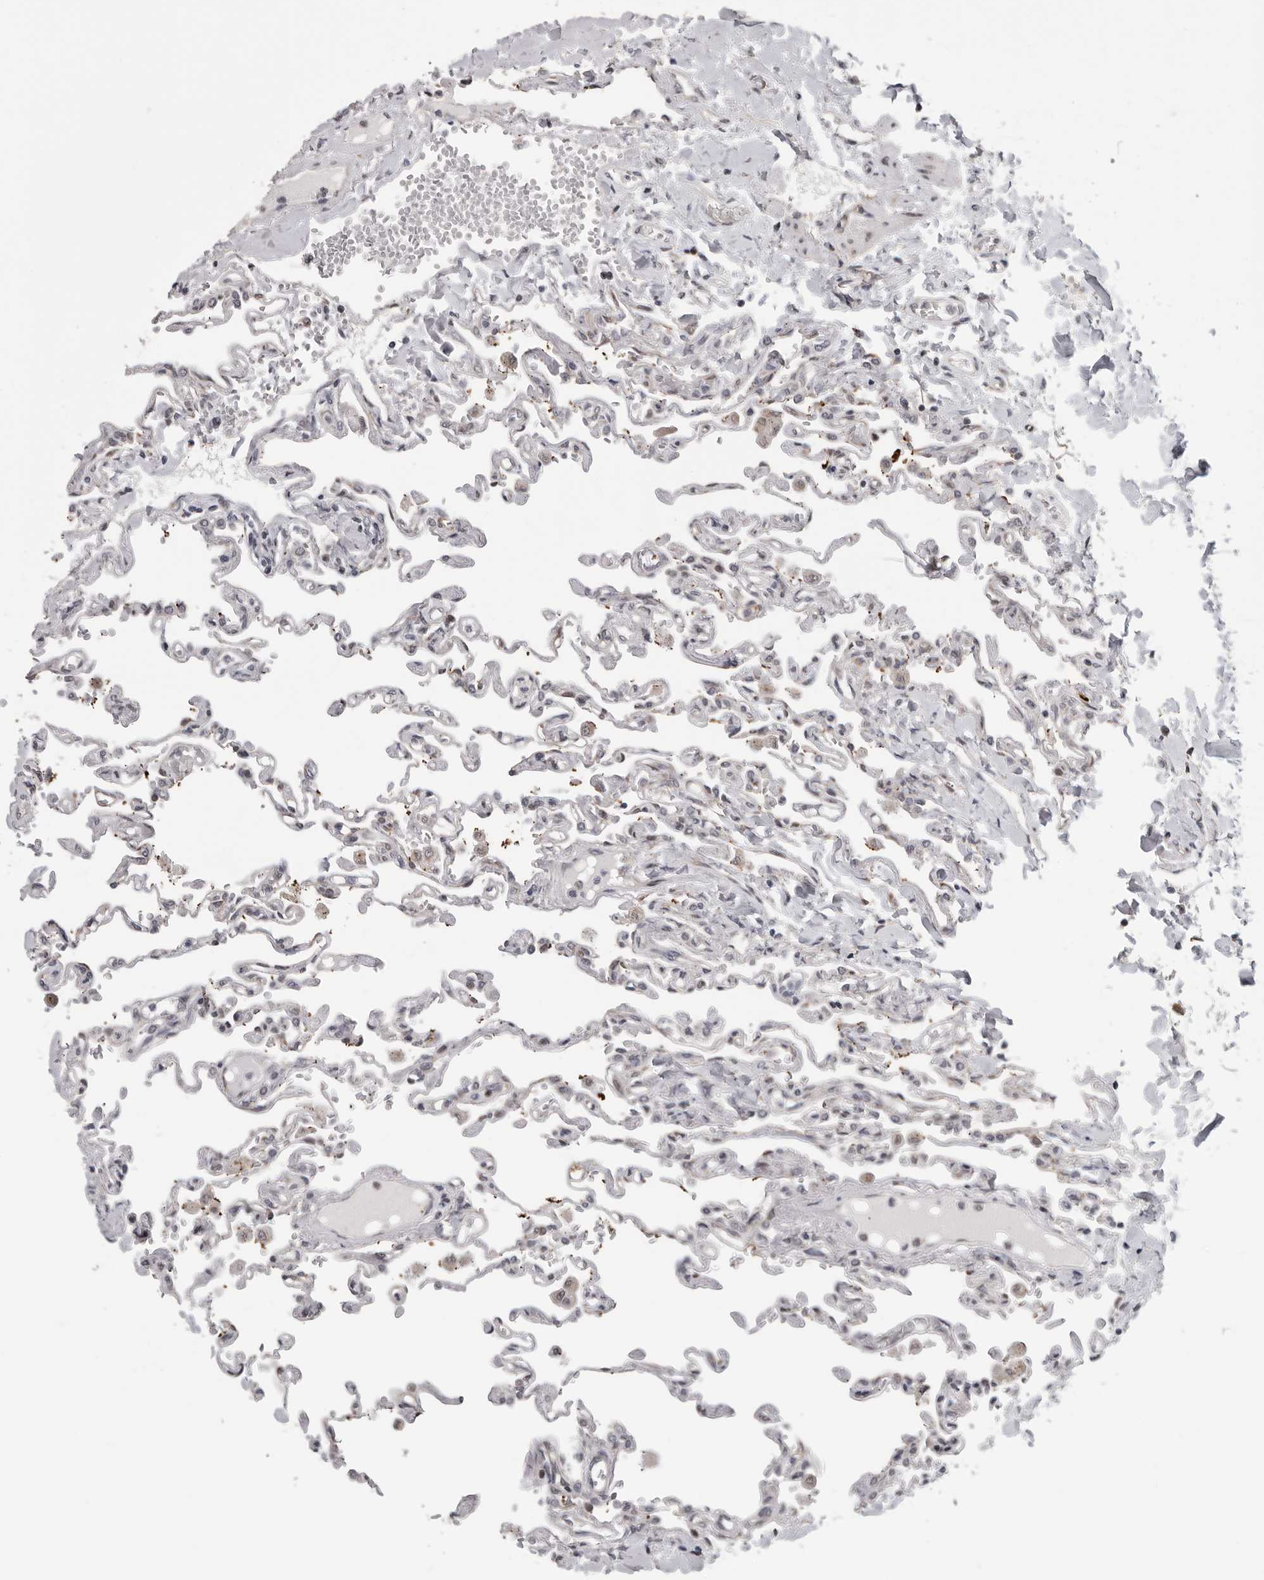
{"staining": {"intensity": "negative", "quantity": "none", "location": "none"}, "tissue": "lung", "cell_type": "Alveolar cells", "image_type": "normal", "snomed": [{"axis": "morphology", "description": "Normal tissue, NOS"}, {"axis": "topography", "description": "Lung"}], "caption": "This photomicrograph is of normal lung stained with immunohistochemistry (IHC) to label a protein in brown with the nuclei are counter-stained blue. There is no positivity in alveolar cells.", "gene": "RALGPS2", "patient": {"sex": "male", "age": 21}}